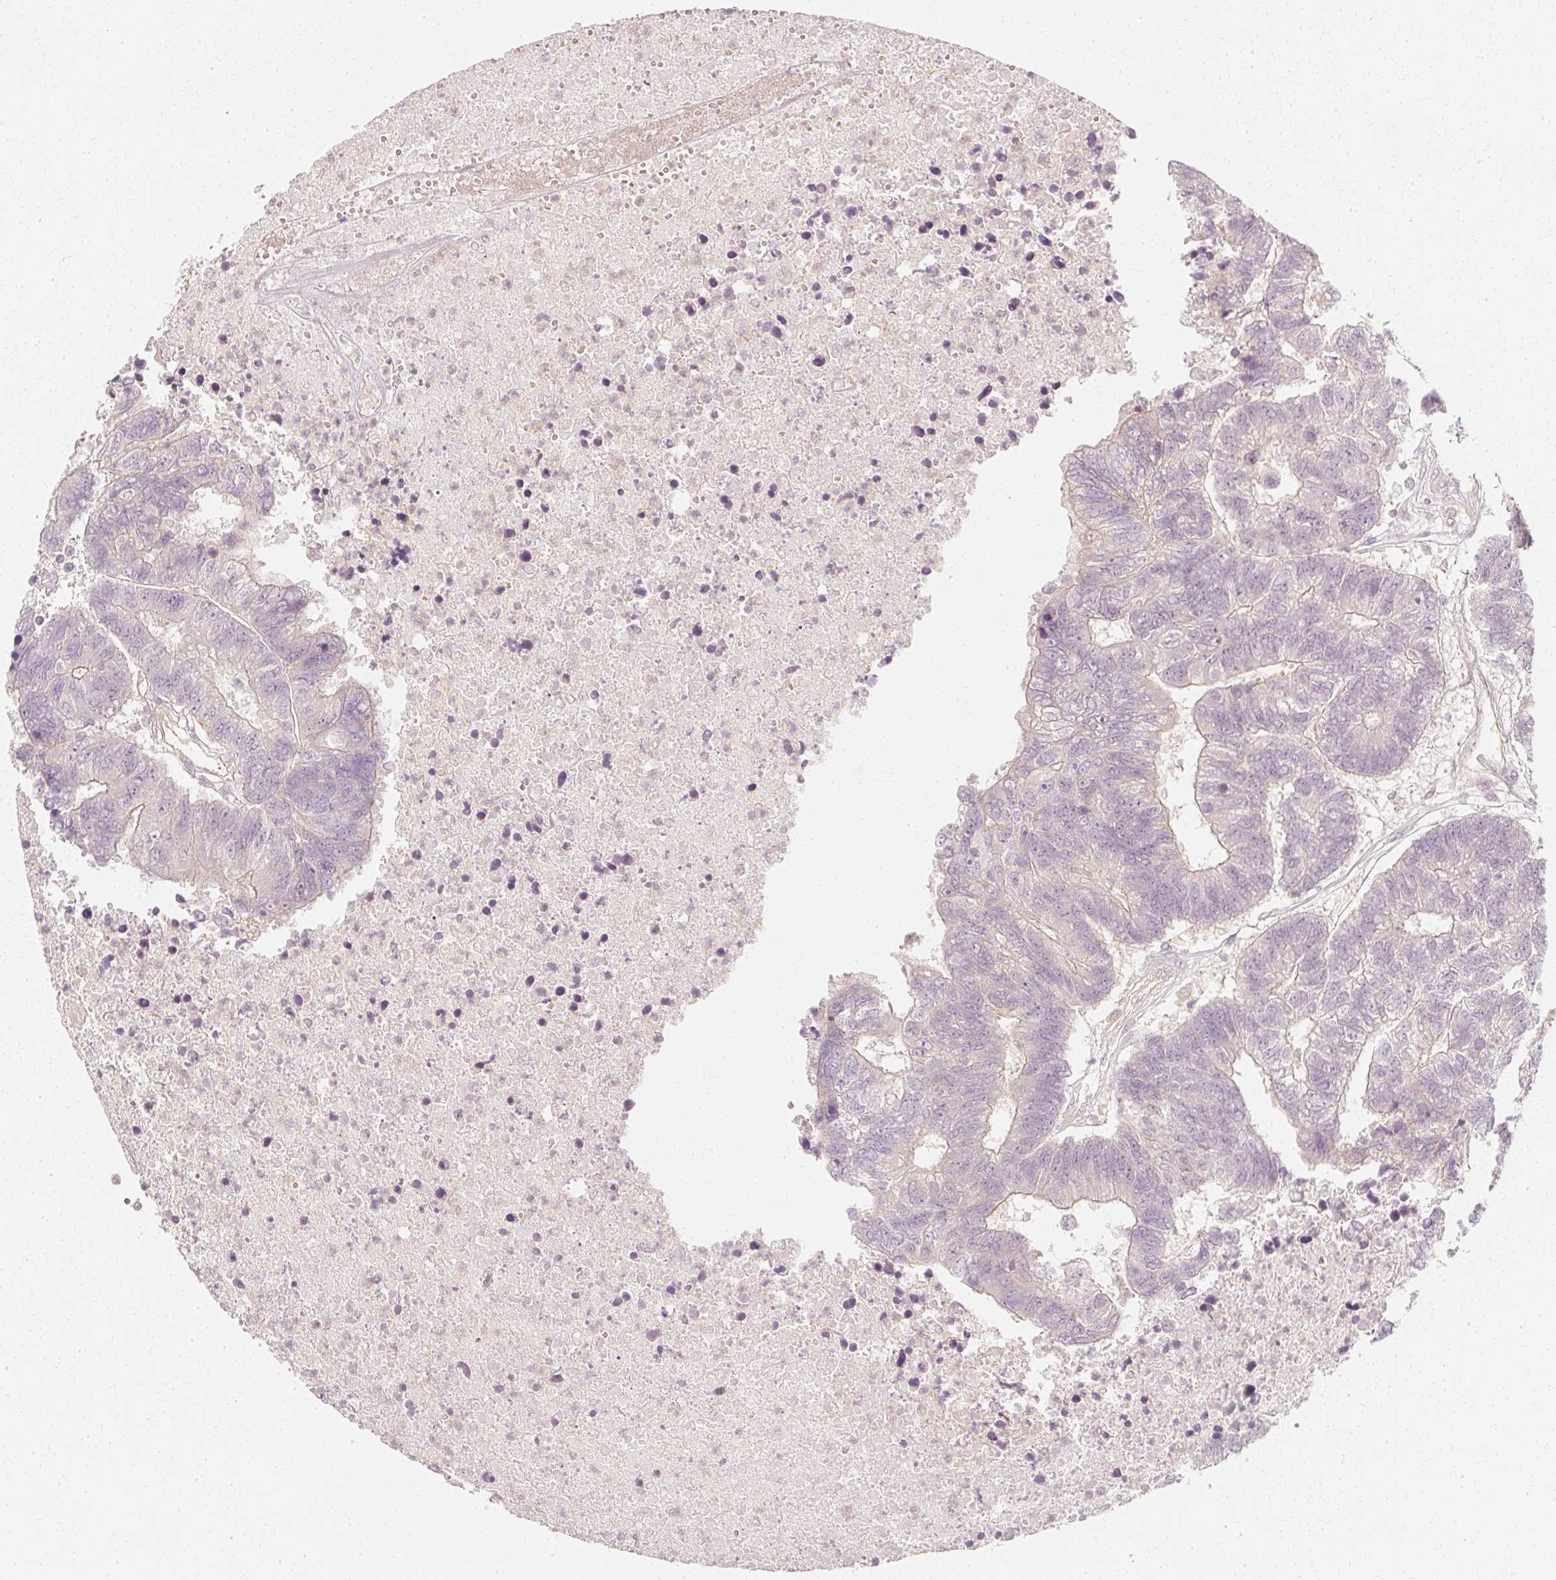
{"staining": {"intensity": "negative", "quantity": "none", "location": "none"}, "tissue": "colorectal cancer", "cell_type": "Tumor cells", "image_type": "cancer", "snomed": [{"axis": "morphology", "description": "Adenocarcinoma, NOS"}, {"axis": "topography", "description": "Colon"}], "caption": "A micrograph of colorectal cancer stained for a protein shows no brown staining in tumor cells. (DAB IHC, high magnification).", "gene": "GNAQ", "patient": {"sex": "female", "age": 48}}